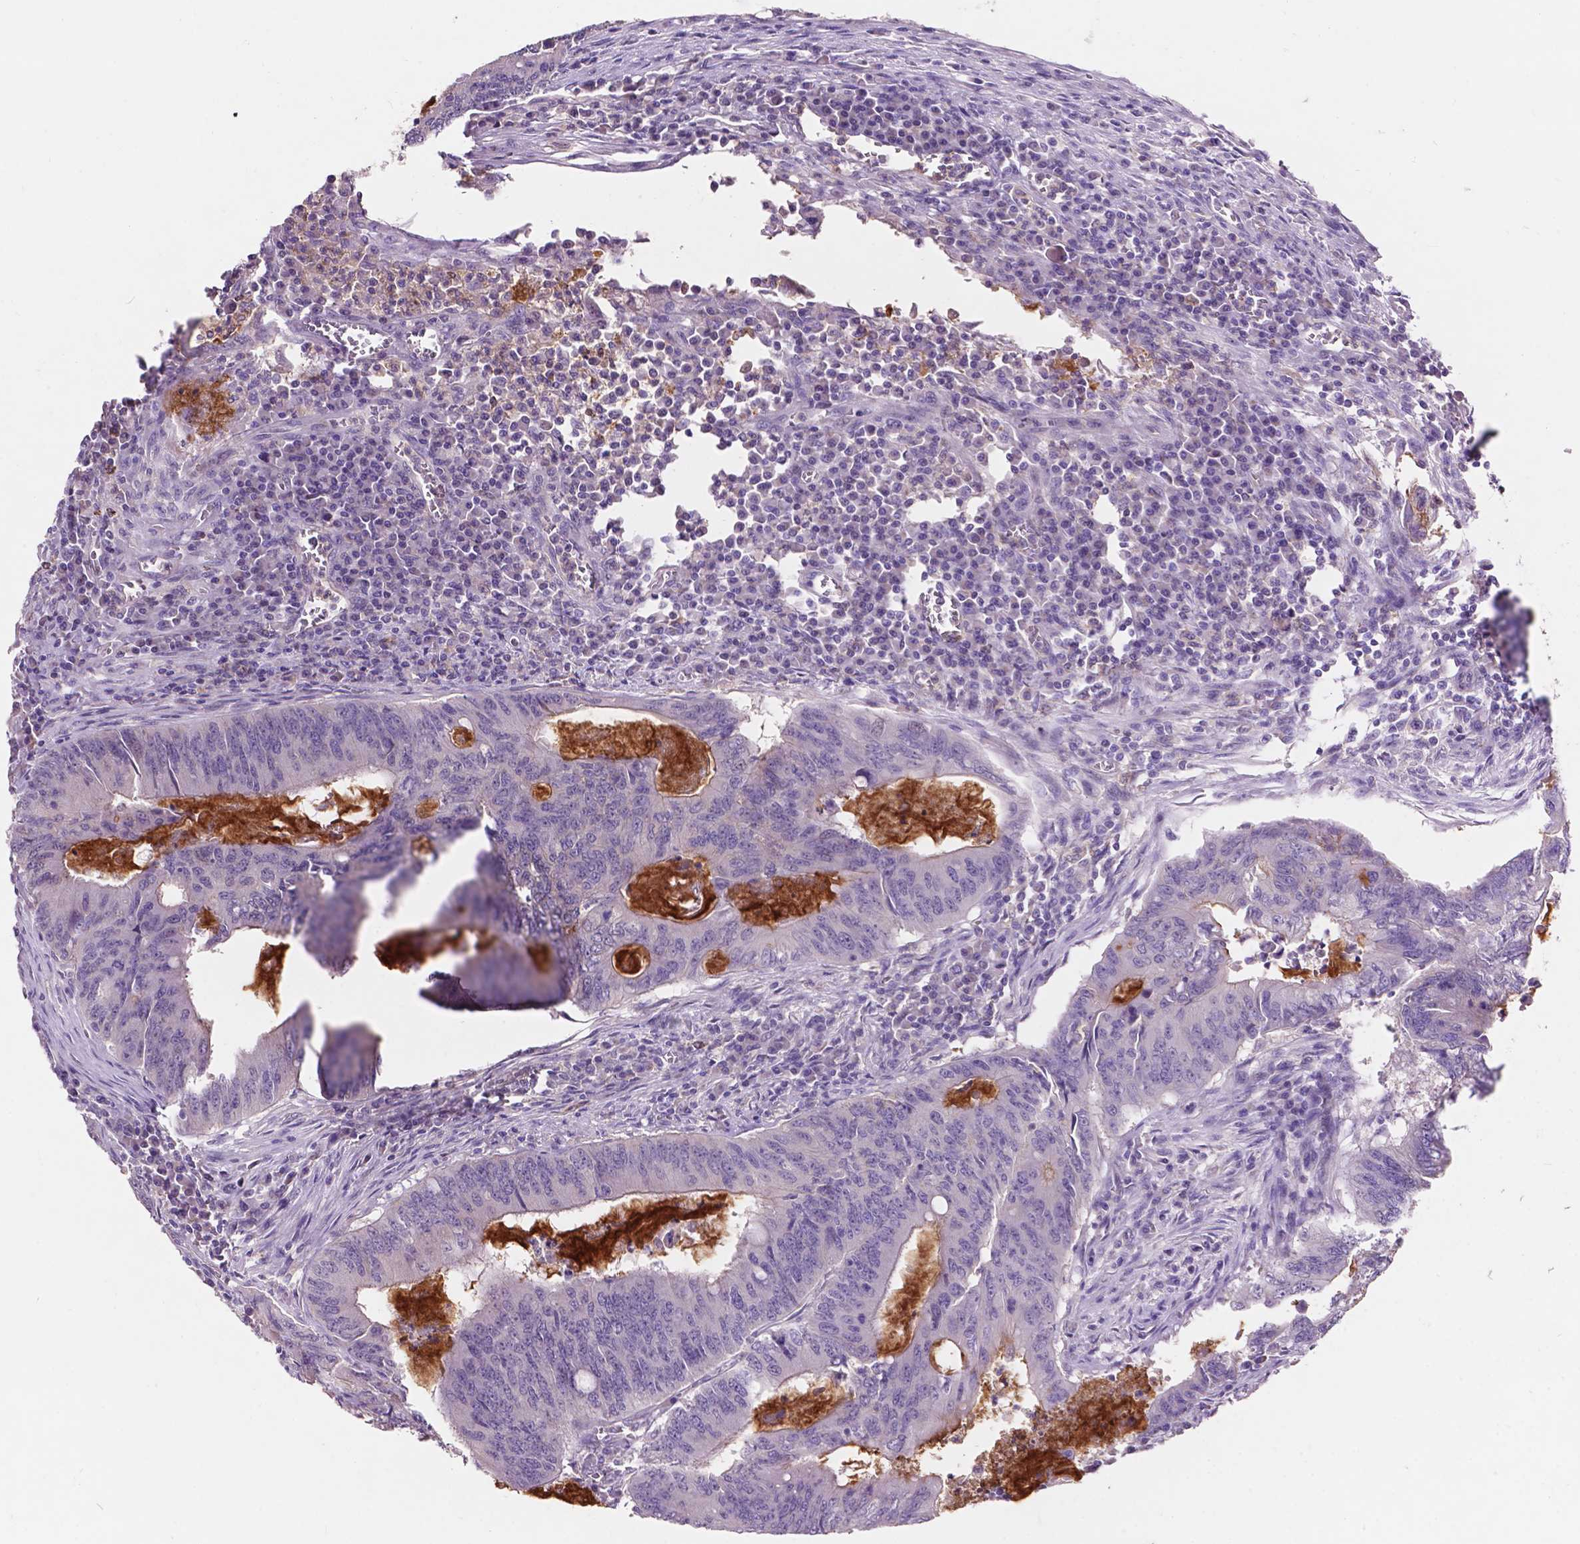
{"staining": {"intensity": "negative", "quantity": "none", "location": "none"}, "tissue": "colorectal cancer", "cell_type": "Tumor cells", "image_type": "cancer", "snomed": [{"axis": "morphology", "description": "Adenocarcinoma, NOS"}, {"axis": "topography", "description": "Colon"}], "caption": "Colorectal adenocarcinoma was stained to show a protein in brown. There is no significant staining in tumor cells. (DAB (3,3'-diaminobenzidine) immunohistochemistry, high magnification).", "gene": "PLSCR1", "patient": {"sex": "male", "age": 67}}